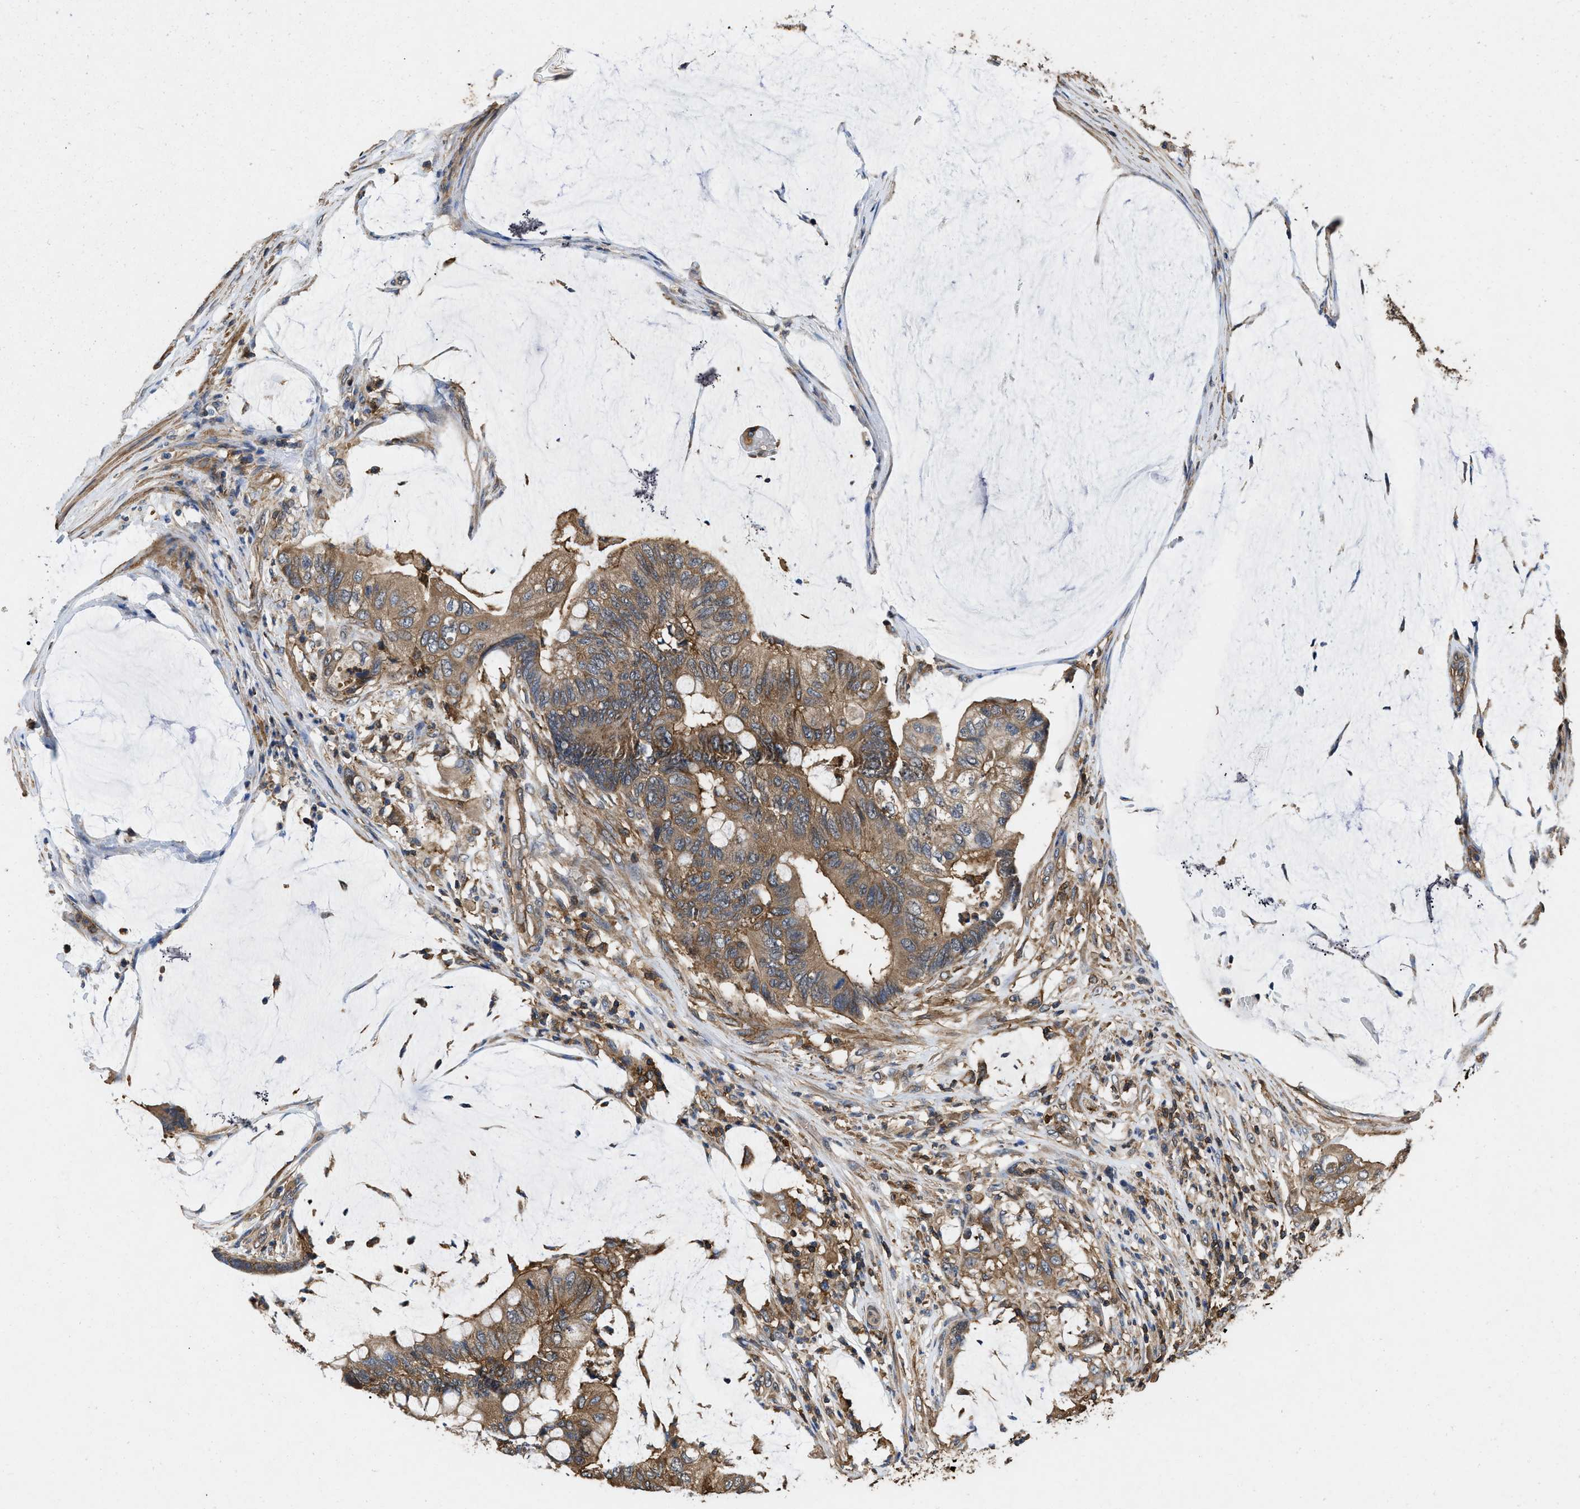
{"staining": {"intensity": "moderate", "quantity": ">75%", "location": "cytoplasmic/membranous"}, "tissue": "colorectal cancer", "cell_type": "Tumor cells", "image_type": "cancer", "snomed": [{"axis": "morphology", "description": "Normal tissue, NOS"}, {"axis": "morphology", "description": "Adenocarcinoma, NOS"}, {"axis": "topography", "description": "Rectum"}], "caption": "This is a histology image of IHC staining of colorectal cancer (adenocarcinoma), which shows moderate expression in the cytoplasmic/membranous of tumor cells.", "gene": "LINGO2", "patient": {"sex": "male", "age": 92}}